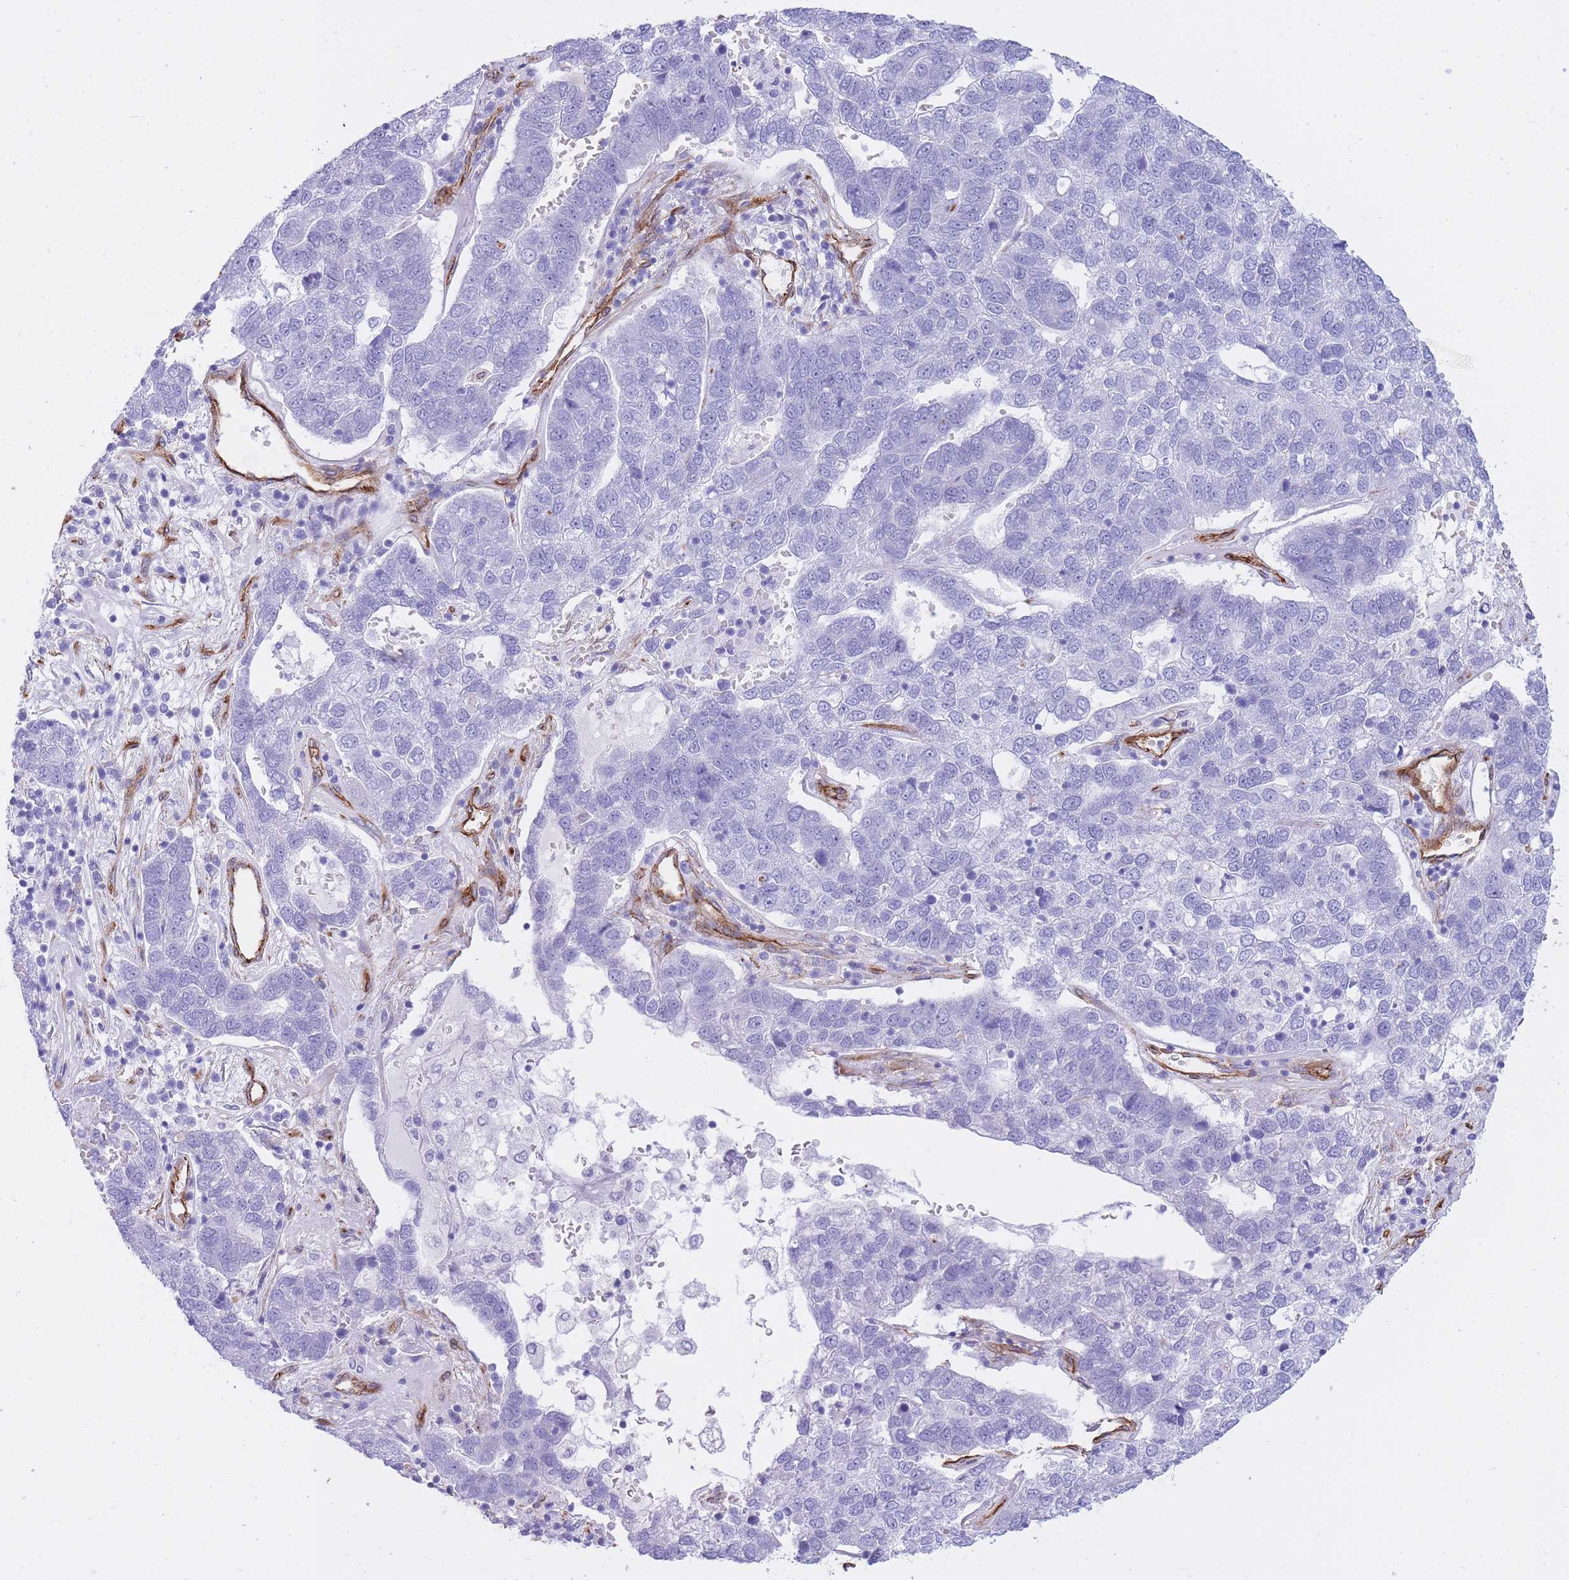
{"staining": {"intensity": "negative", "quantity": "none", "location": "none"}, "tissue": "pancreatic cancer", "cell_type": "Tumor cells", "image_type": "cancer", "snomed": [{"axis": "morphology", "description": "Adenocarcinoma, NOS"}, {"axis": "topography", "description": "Pancreas"}], "caption": "This is a image of immunohistochemistry (IHC) staining of pancreatic adenocarcinoma, which shows no staining in tumor cells. (Stains: DAB (3,3'-diaminobenzidine) immunohistochemistry with hematoxylin counter stain, Microscopy: brightfield microscopy at high magnification).", "gene": "CAVIN1", "patient": {"sex": "female", "age": 61}}